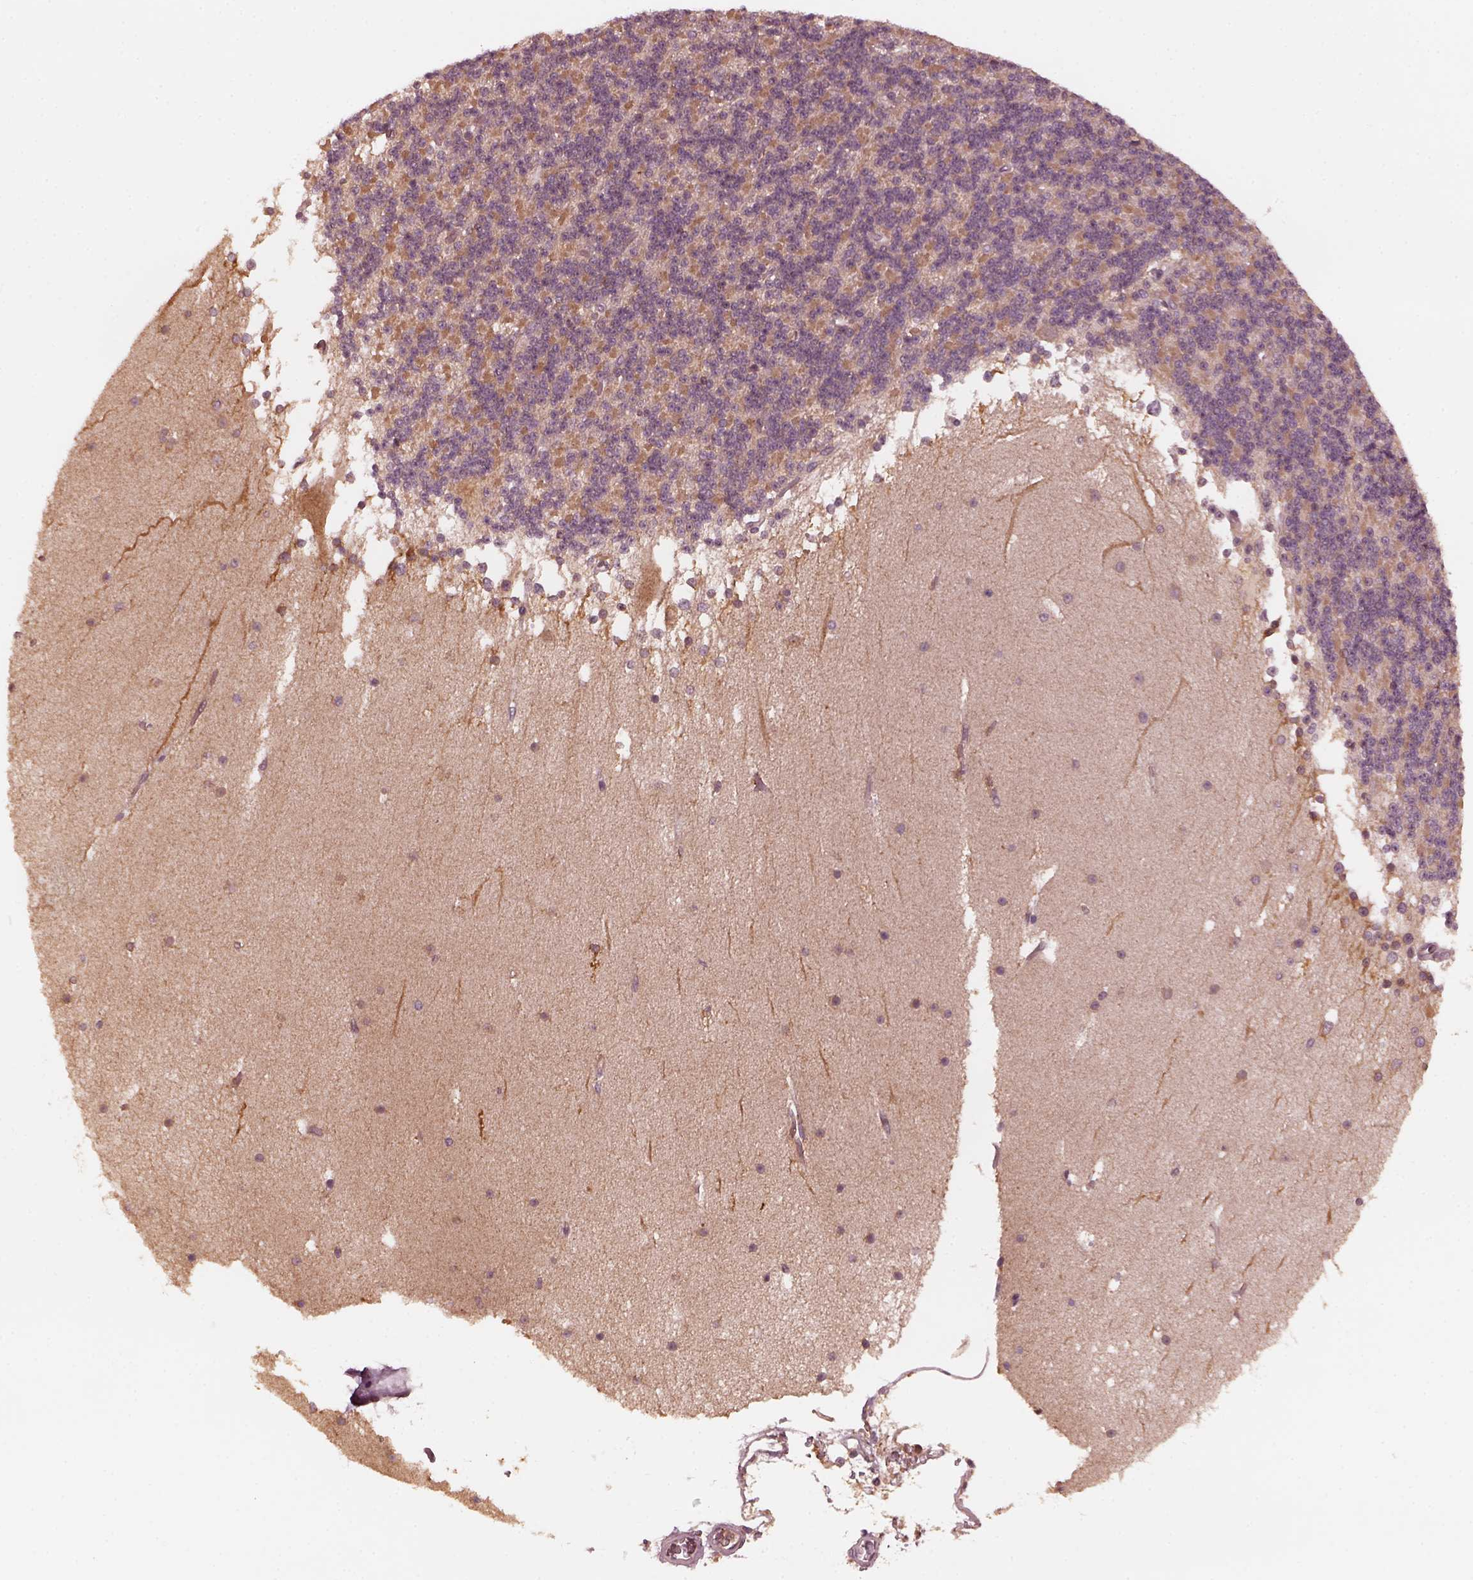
{"staining": {"intensity": "weak", "quantity": "25%-75%", "location": "cytoplasmic/membranous"}, "tissue": "cerebellum", "cell_type": "Cells in granular layer", "image_type": "normal", "snomed": [{"axis": "morphology", "description": "Normal tissue, NOS"}, {"axis": "topography", "description": "Cerebellum"}], "caption": "Cerebellum stained with IHC reveals weak cytoplasmic/membranous positivity in approximately 25%-75% of cells in granular layer. (Brightfield microscopy of DAB IHC at high magnification).", "gene": "FAF2", "patient": {"sex": "female", "age": 19}}